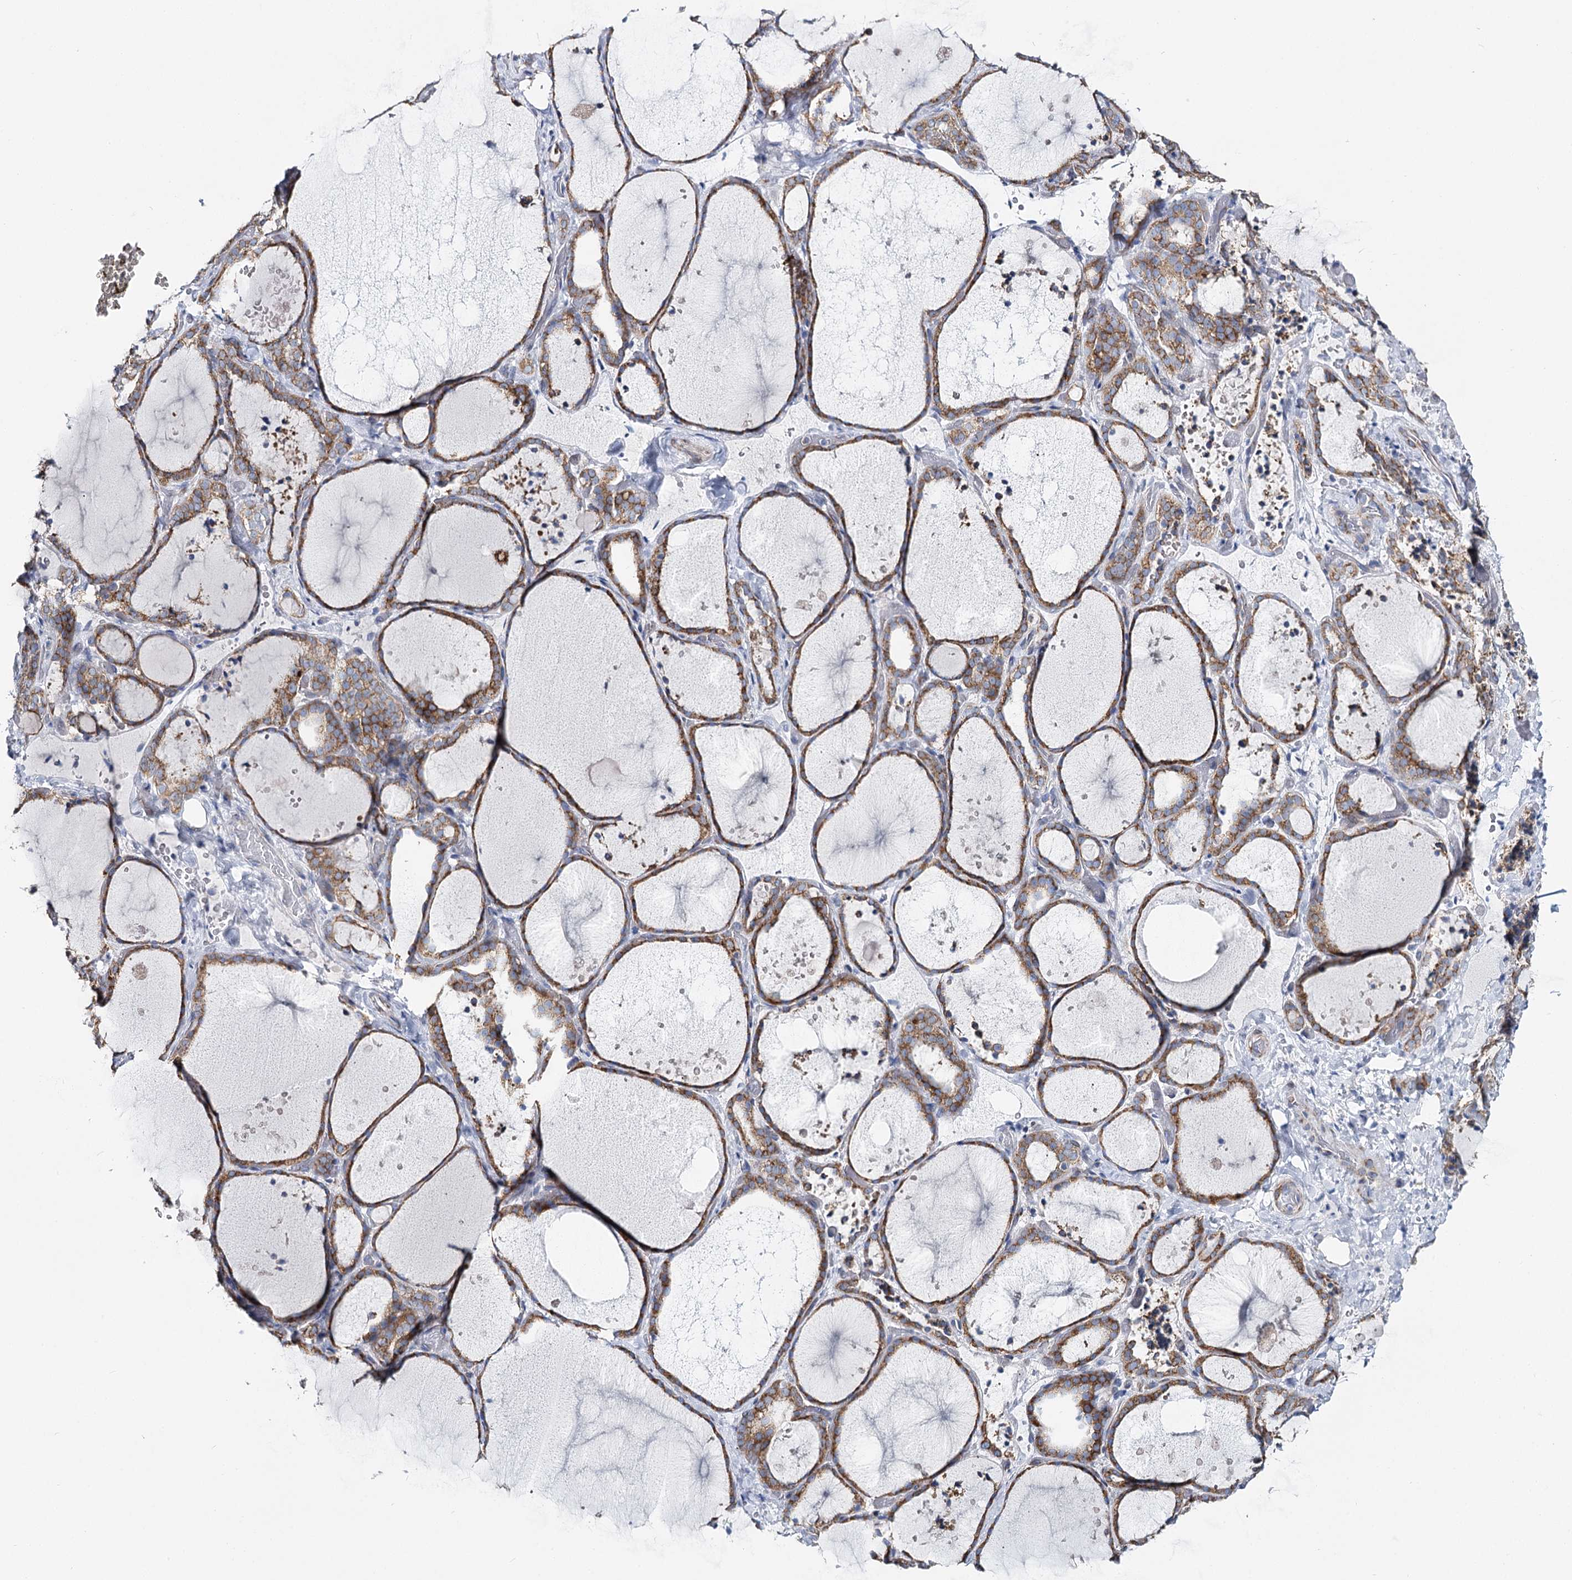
{"staining": {"intensity": "moderate", "quantity": ">75%", "location": "cytoplasmic/membranous"}, "tissue": "thyroid gland", "cell_type": "Glandular cells", "image_type": "normal", "snomed": [{"axis": "morphology", "description": "Normal tissue, NOS"}, {"axis": "topography", "description": "Thyroid gland"}], "caption": "Protein expression analysis of normal thyroid gland reveals moderate cytoplasmic/membranous staining in approximately >75% of glandular cells. Immunohistochemistry stains the protein in brown and the nuclei are stained blue.", "gene": "THUMPD3", "patient": {"sex": "female", "age": 44}}